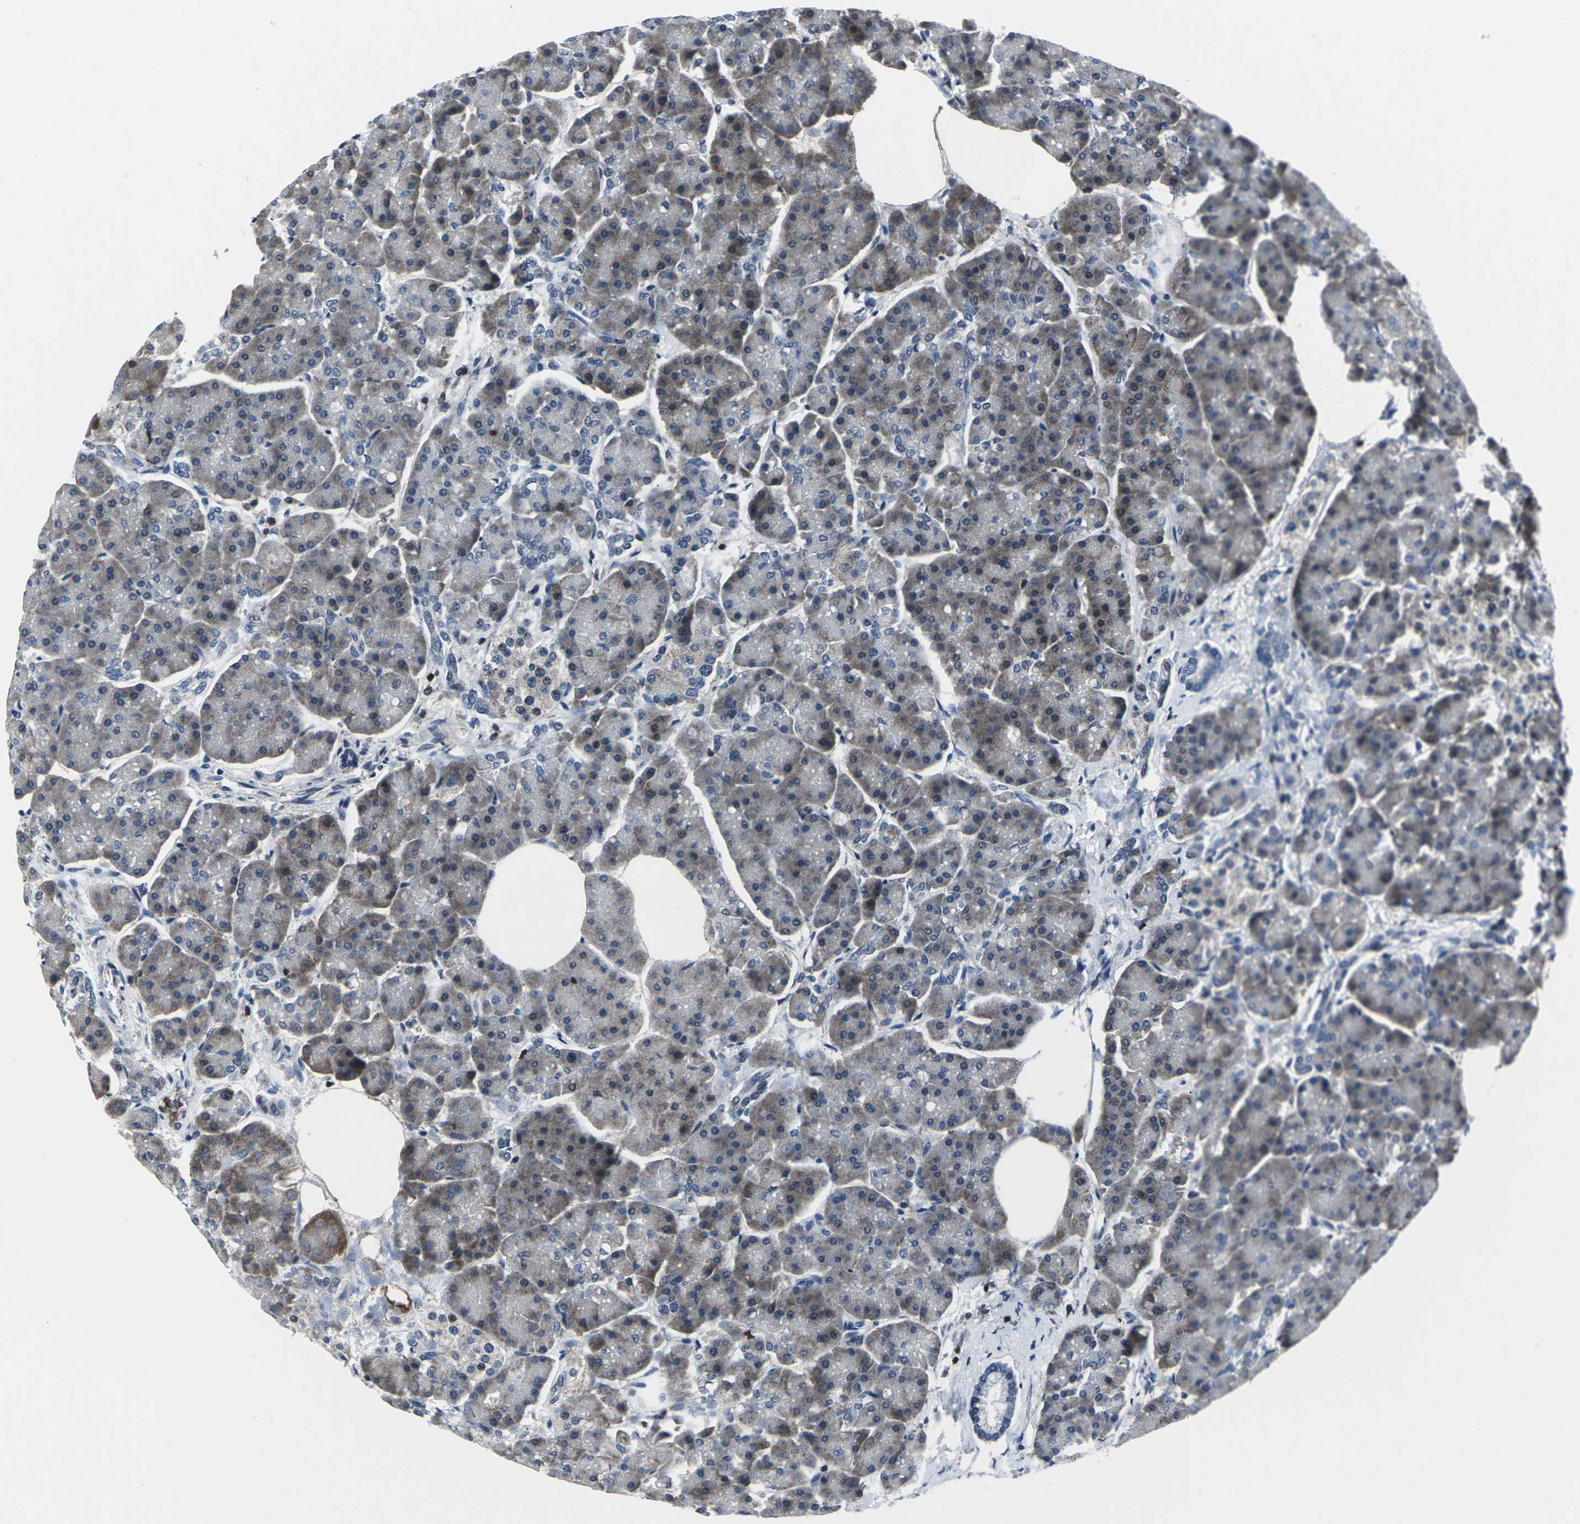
{"staining": {"intensity": "moderate", "quantity": ">75%", "location": "cytoplasmic/membranous,nuclear"}, "tissue": "pancreas", "cell_type": "Exocrine glandular cells", "image_type": "normal", "snomed": [{"axis": "morphology", "description": "Normal tissue, NOS"}, {"axis": "topography", "description": "Pancreas"}], "caption": "This micrograph reveals immunohistochemistry (IHC) staining of unremarkable human pancreas, with medium moderate cytoplasmic/membranous,nuclear expression in about >75% of exocrine glandular cells.", "gene": "STAT4", "patient": {"sex": "female", "age": 70}}